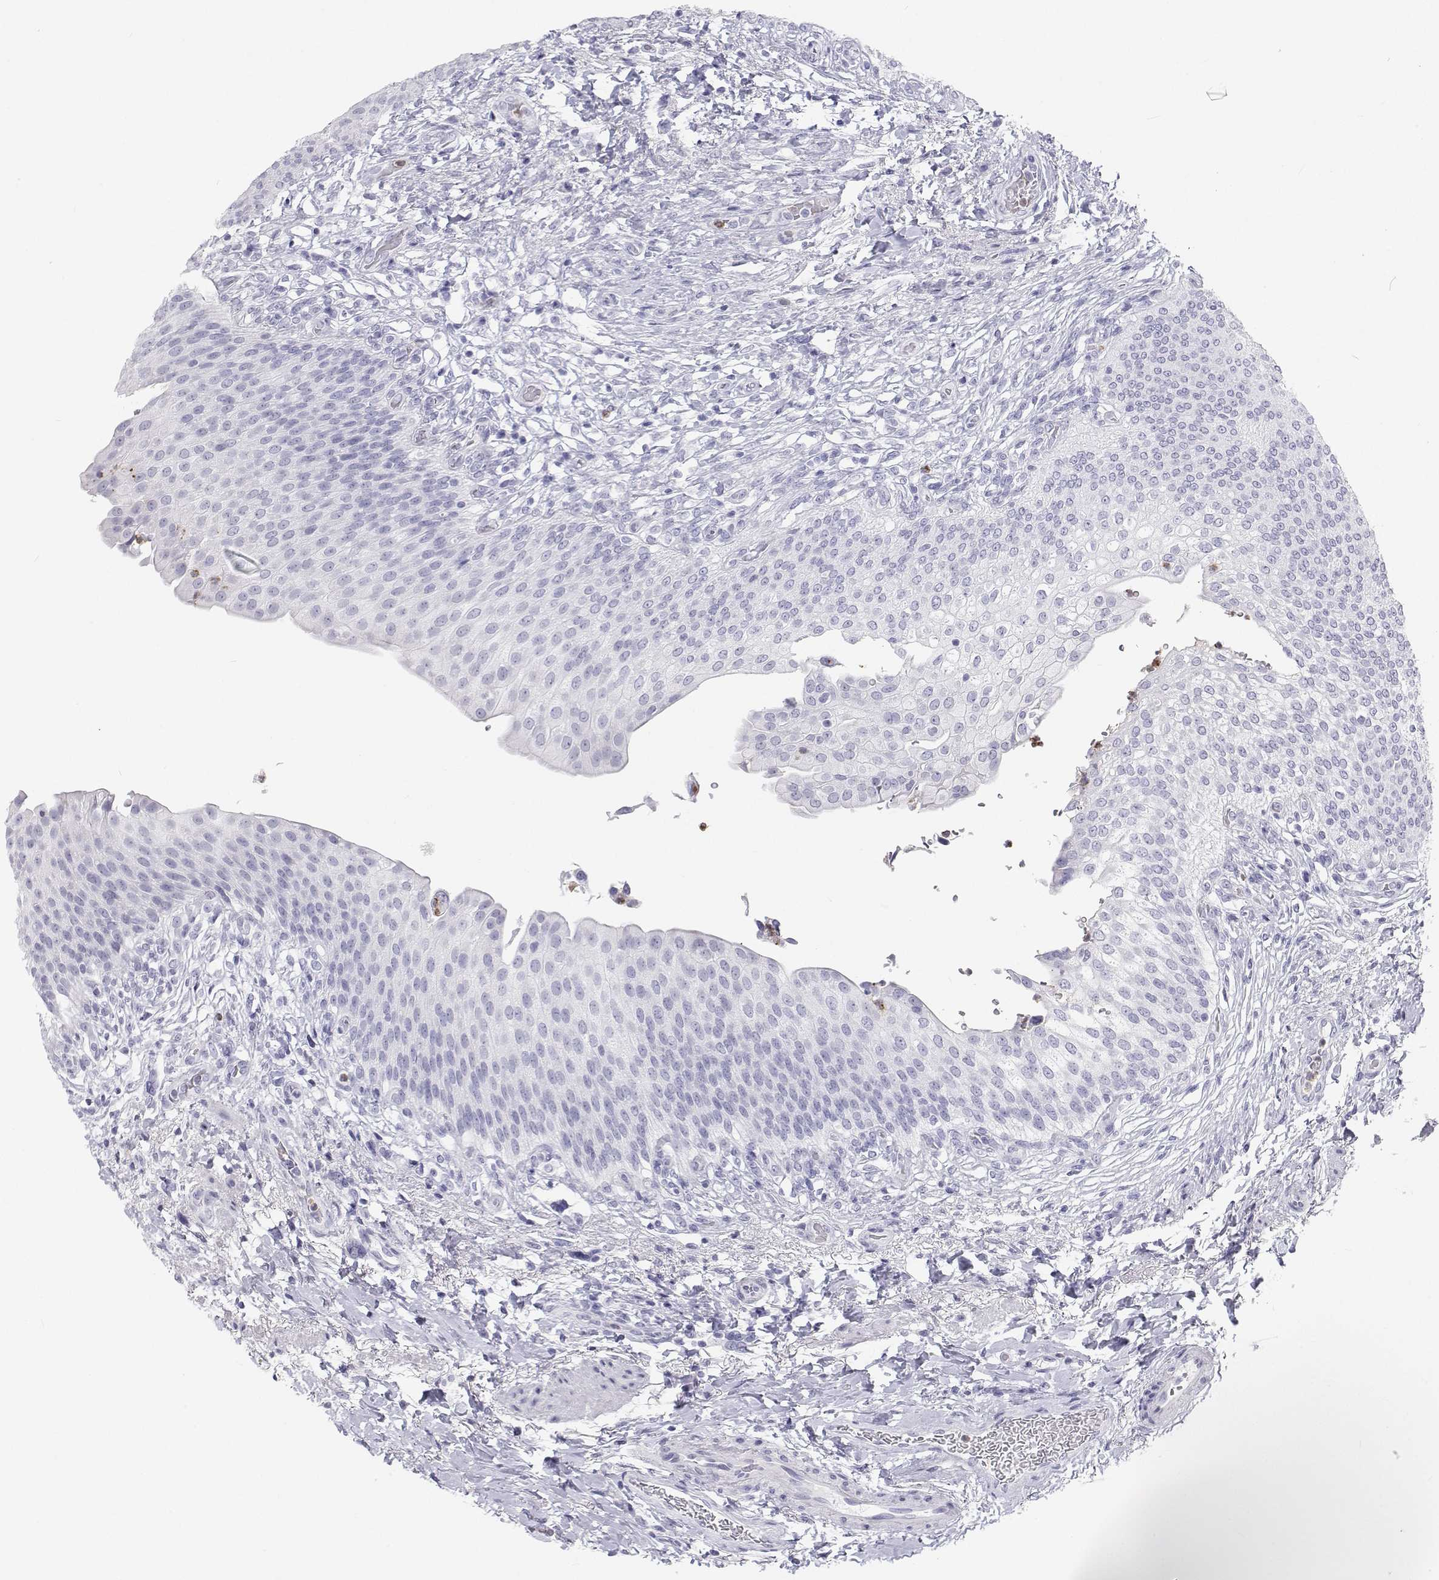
{"staining": {"intensity": "negative", "quantity": "none", "location": "none"}, "tissue": "urinary bladder", "cell_type": "Urothelial cells", "image_type": "normal", "snomed": [{"axis": "morphology", "description": "Normal tissue, NOS"}, {"axis": "topography", "description": "Urinary bladder"}, {"axis": "topography", "description": "Peripheral nerve tissue"}], "caption": "Immunohistochemical staining of normal urinary bladder exhibits no significant staining in urothelial cells.", "gene": "SFTPB", "patient": {"sex": "female", "age": 60}}